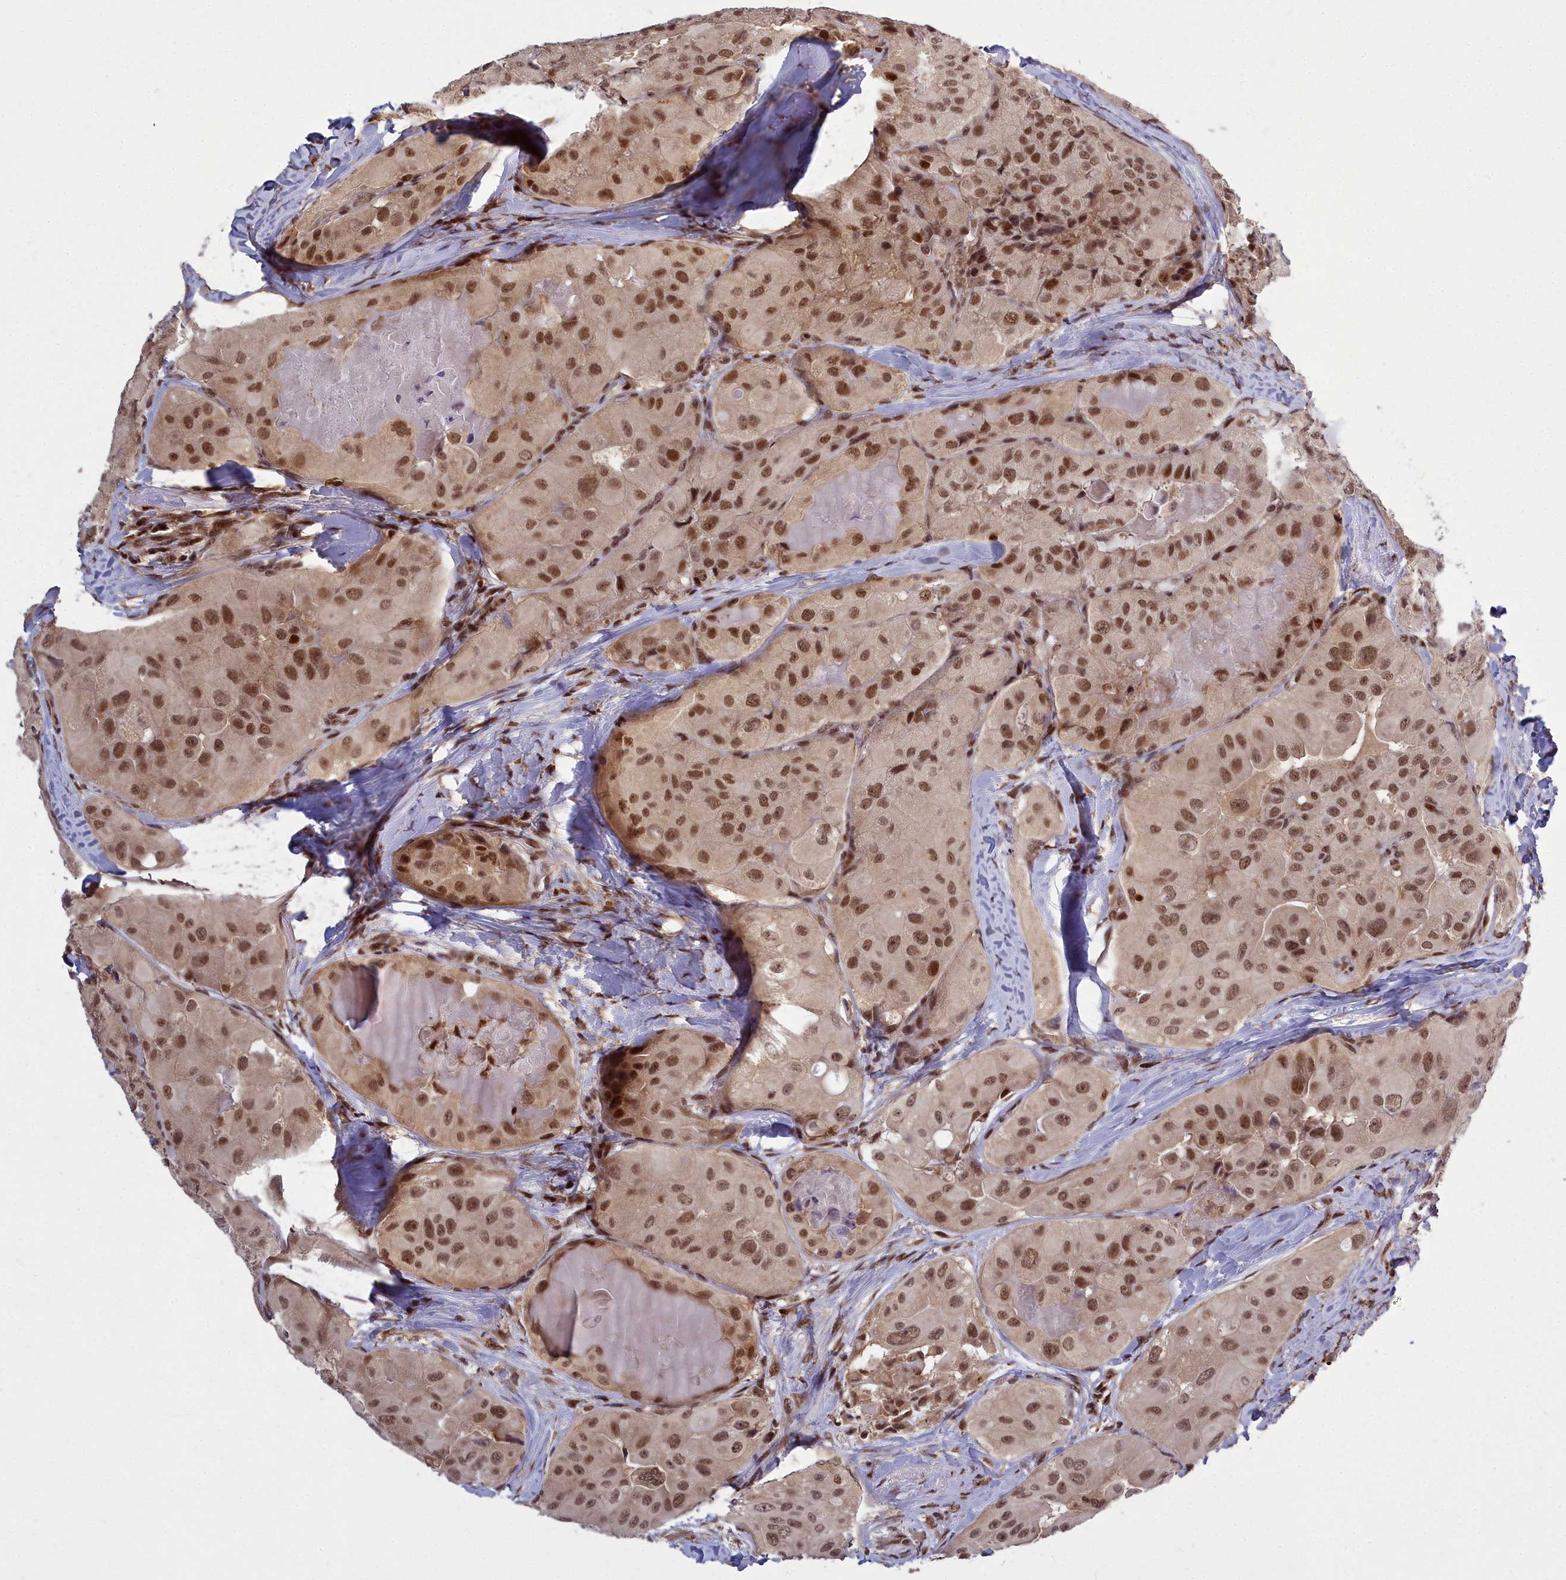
{"staining": {"intensity": "moderate", "quantity": ">75%", "location": "nuclear"}, "tissue": "thyroid cancer", "cell_type": "Tumor cells", "image_type": "cancer", "snomed": [{"axis": "morphology", "description": "Normal tissue, NOS"}, {"axis": "morphology", "description": "Papillary adenocarcinoma, NOS"}, {"axis": "topography", "description": "Thyroid gland"}], "caption": "Protein staining shows moderate nuclear staining in approximately >75% of tumor cells in thyroid papillary adenocarcinoma.", "gene": "GMEB1", "patient": {"sex": "female", "age": 59}}